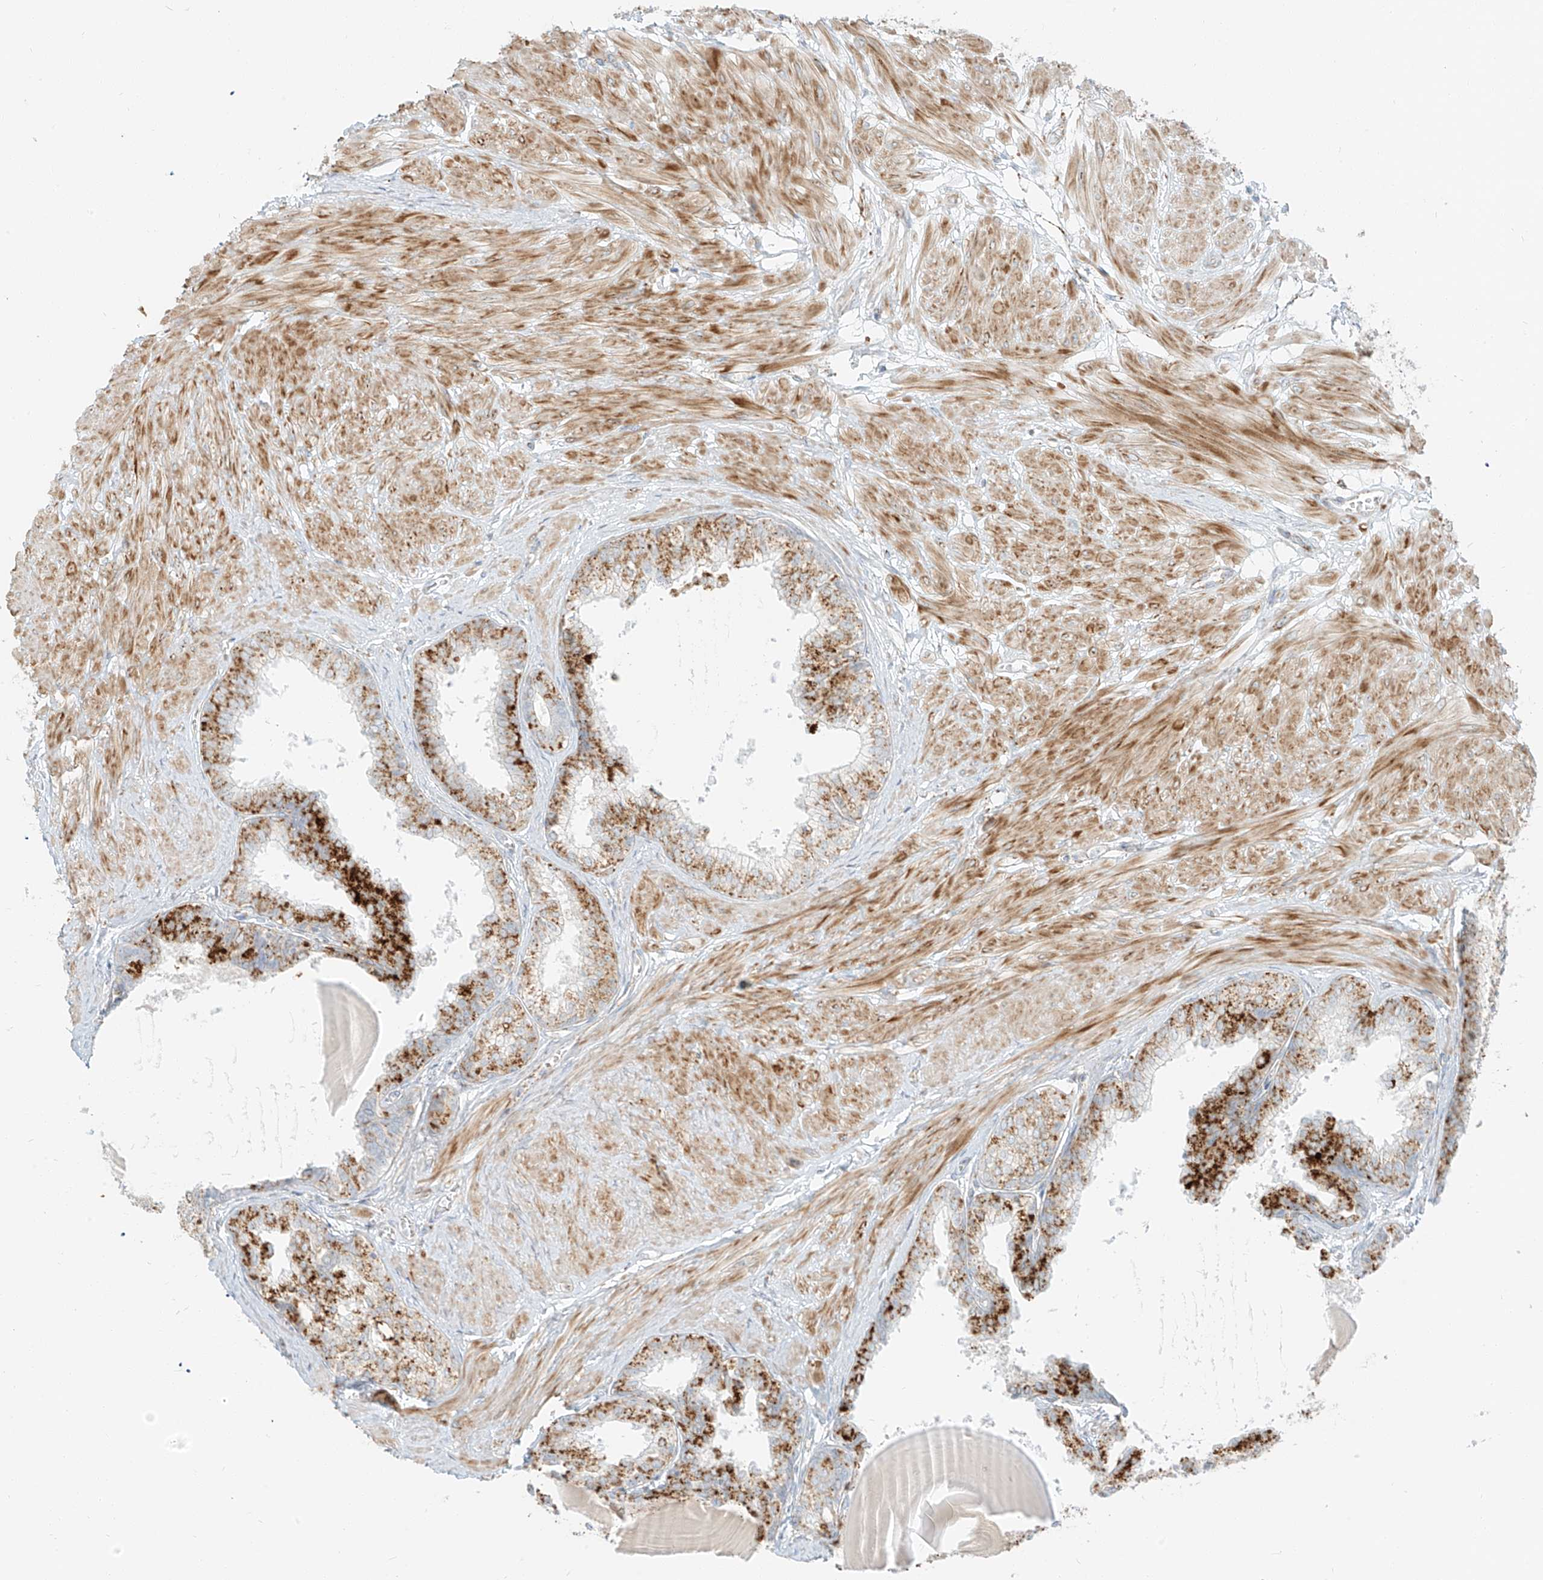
{"staining": {"intensity": "strong", "quantity": ">75%", "location": "cytoplasmic/membranous"}, "tissue": "prostate", "cell_type": "Glandular cells", "image_type": "normal", "snomed": [{"axis": "morphology", "description": "Normal tissue, NOS"}, {"axis": "topography", "description": "Prostate"}], "caption": "Immunohistochemistry image of benign prostate: prostate stained using IHC reveals high levels of strong protein expression localized specifically in the cytoplasmic/membranous of glandular cells, appearing as a cytoplasmic/membranous brown color.", "gene": "SLC35F6", "patient": {"sex": "male", "age": 48}}